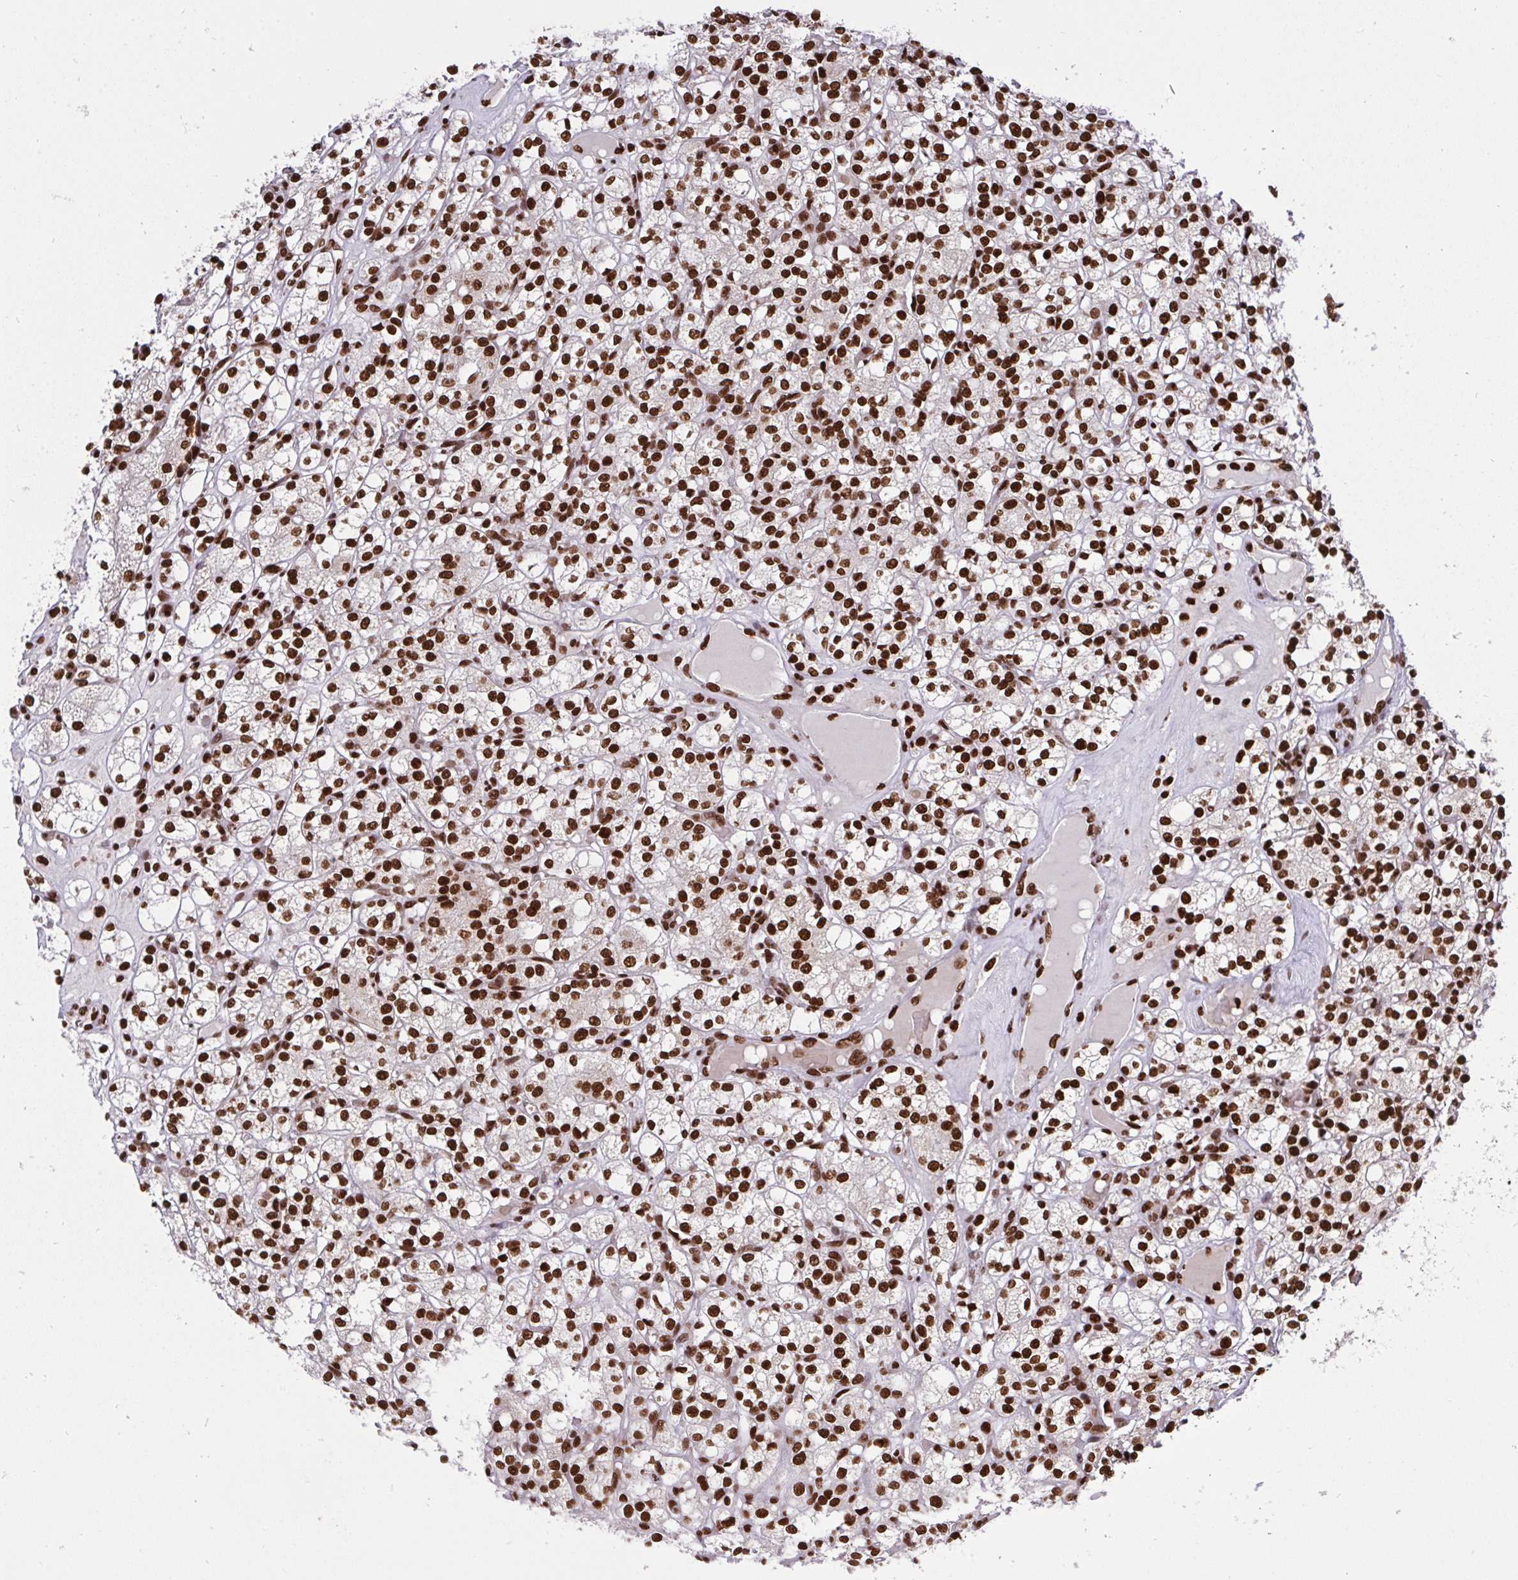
{"staining": {"intensity": "strong", "quantity": ">75%", "location": "nuclear"}, "tissue": "renal cancer", "cell_type": "Tumor cells", "image_type": "cancer", "snomed": [{"axis": "morphology", "description": "Adenocarcinoma, NOS"}, {"axis": "topography", "description": "Kidney"}], "caption": "The immunohistochemical stain highlights strong nuclear expression in tumor cells of renal cancer (adenocarcinoma) tissue.", "gene": "HNRNPL", "patient": {"sex": "male", "age": 77}}